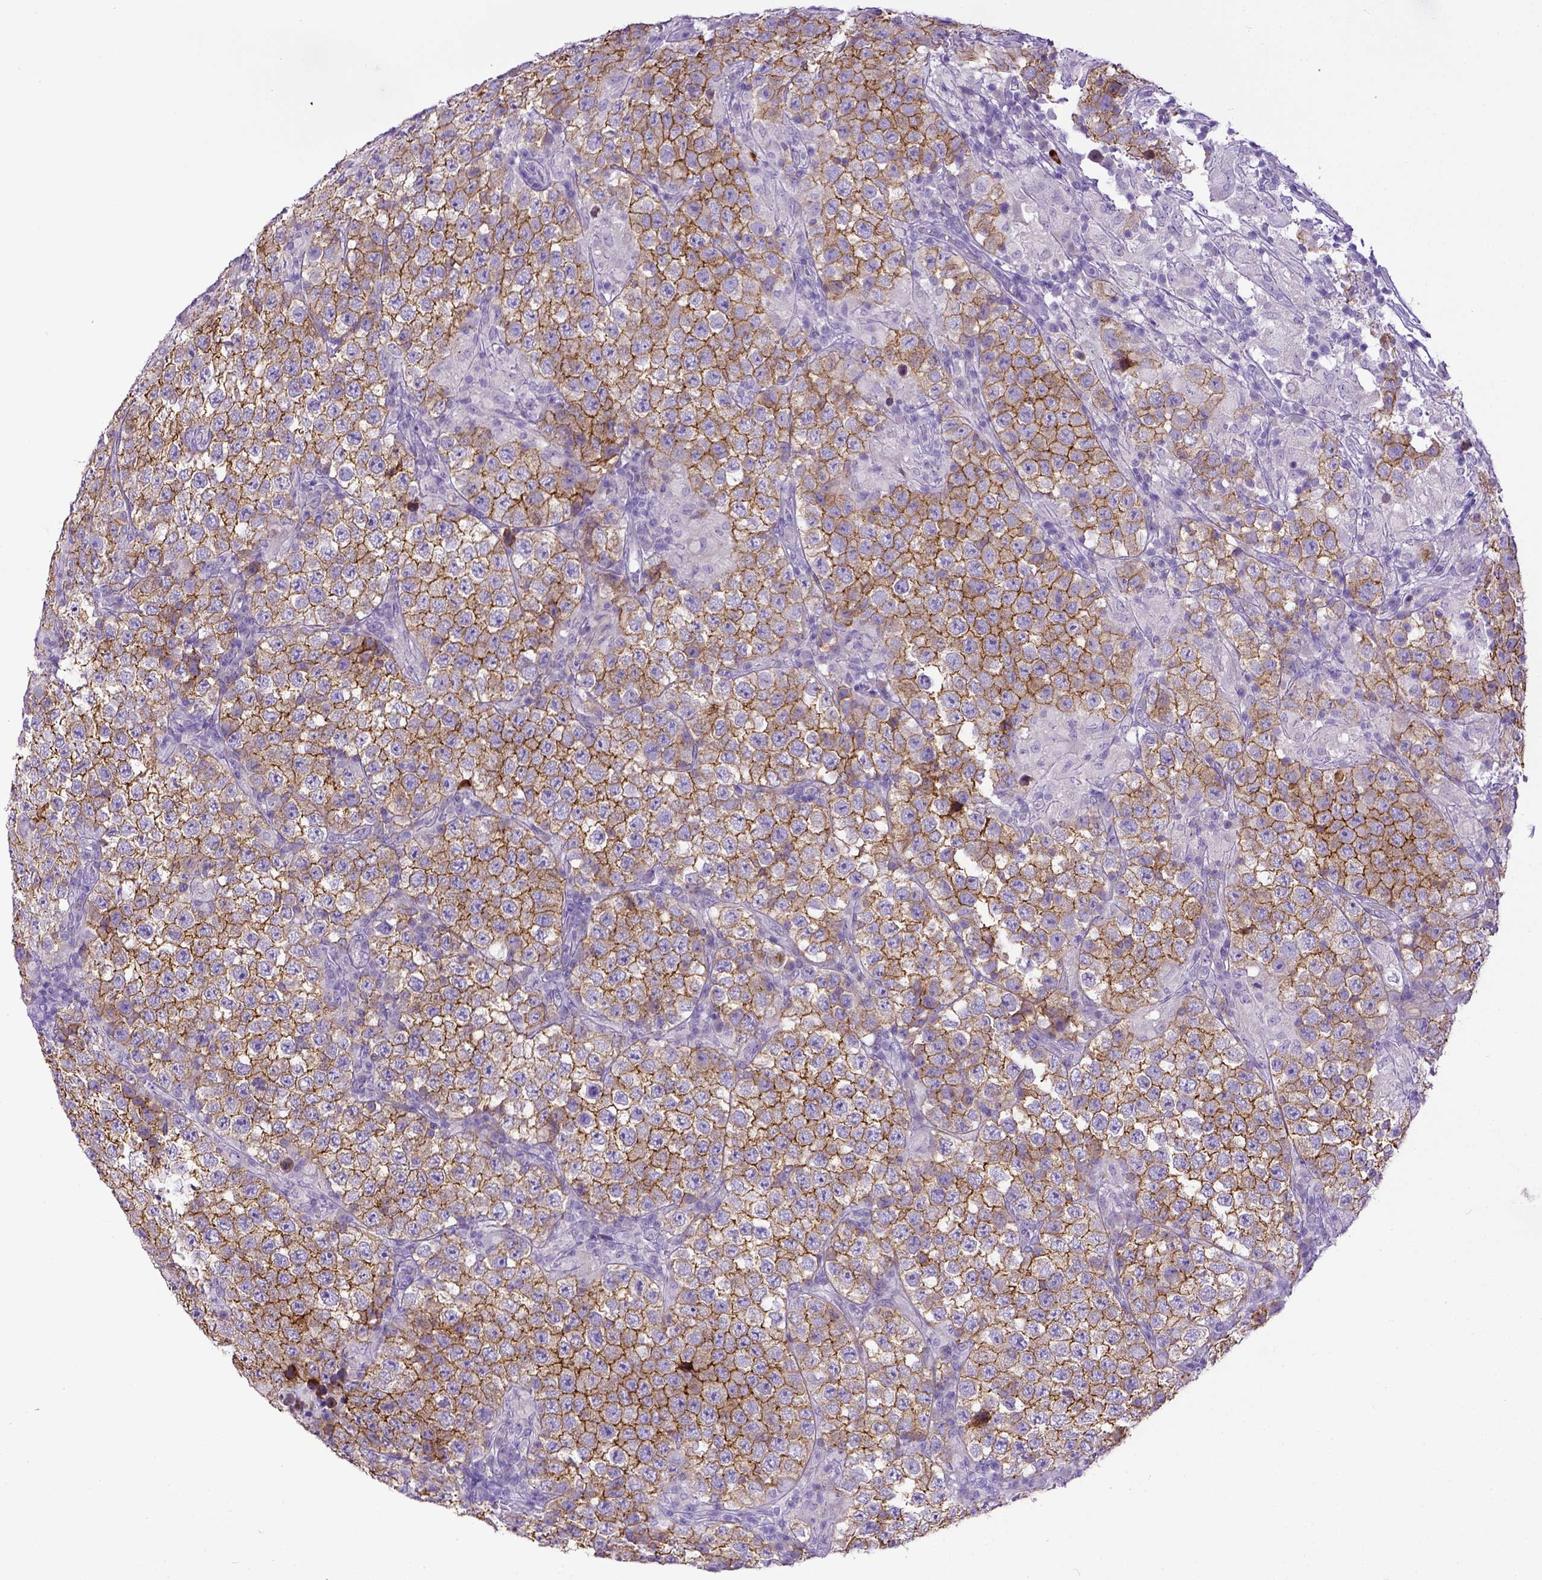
{"staining": {"intensity": "moderate", "quantity": ">75%", "location": "cytoplasmic/membranous"}, "tissue": "testis cancer", "cell_type": "Tumor cells", "image_type": "cancer", "snomed": [{"axis": "morphology", "description": "Seminoma, NOS"}, {"axis": "morphology", "description": "Carcinoma, Embryonal, NOS"}, {"axis": "topography", "description": "Testis"}], "caption": "Moderate cytoplasmic/membranous protein positivity is appreciated in approximately >75% of tumor cells in testis embryonal carcinoma.", "gene": "KIT", "patient": {"sex": "male", "age": 41}}